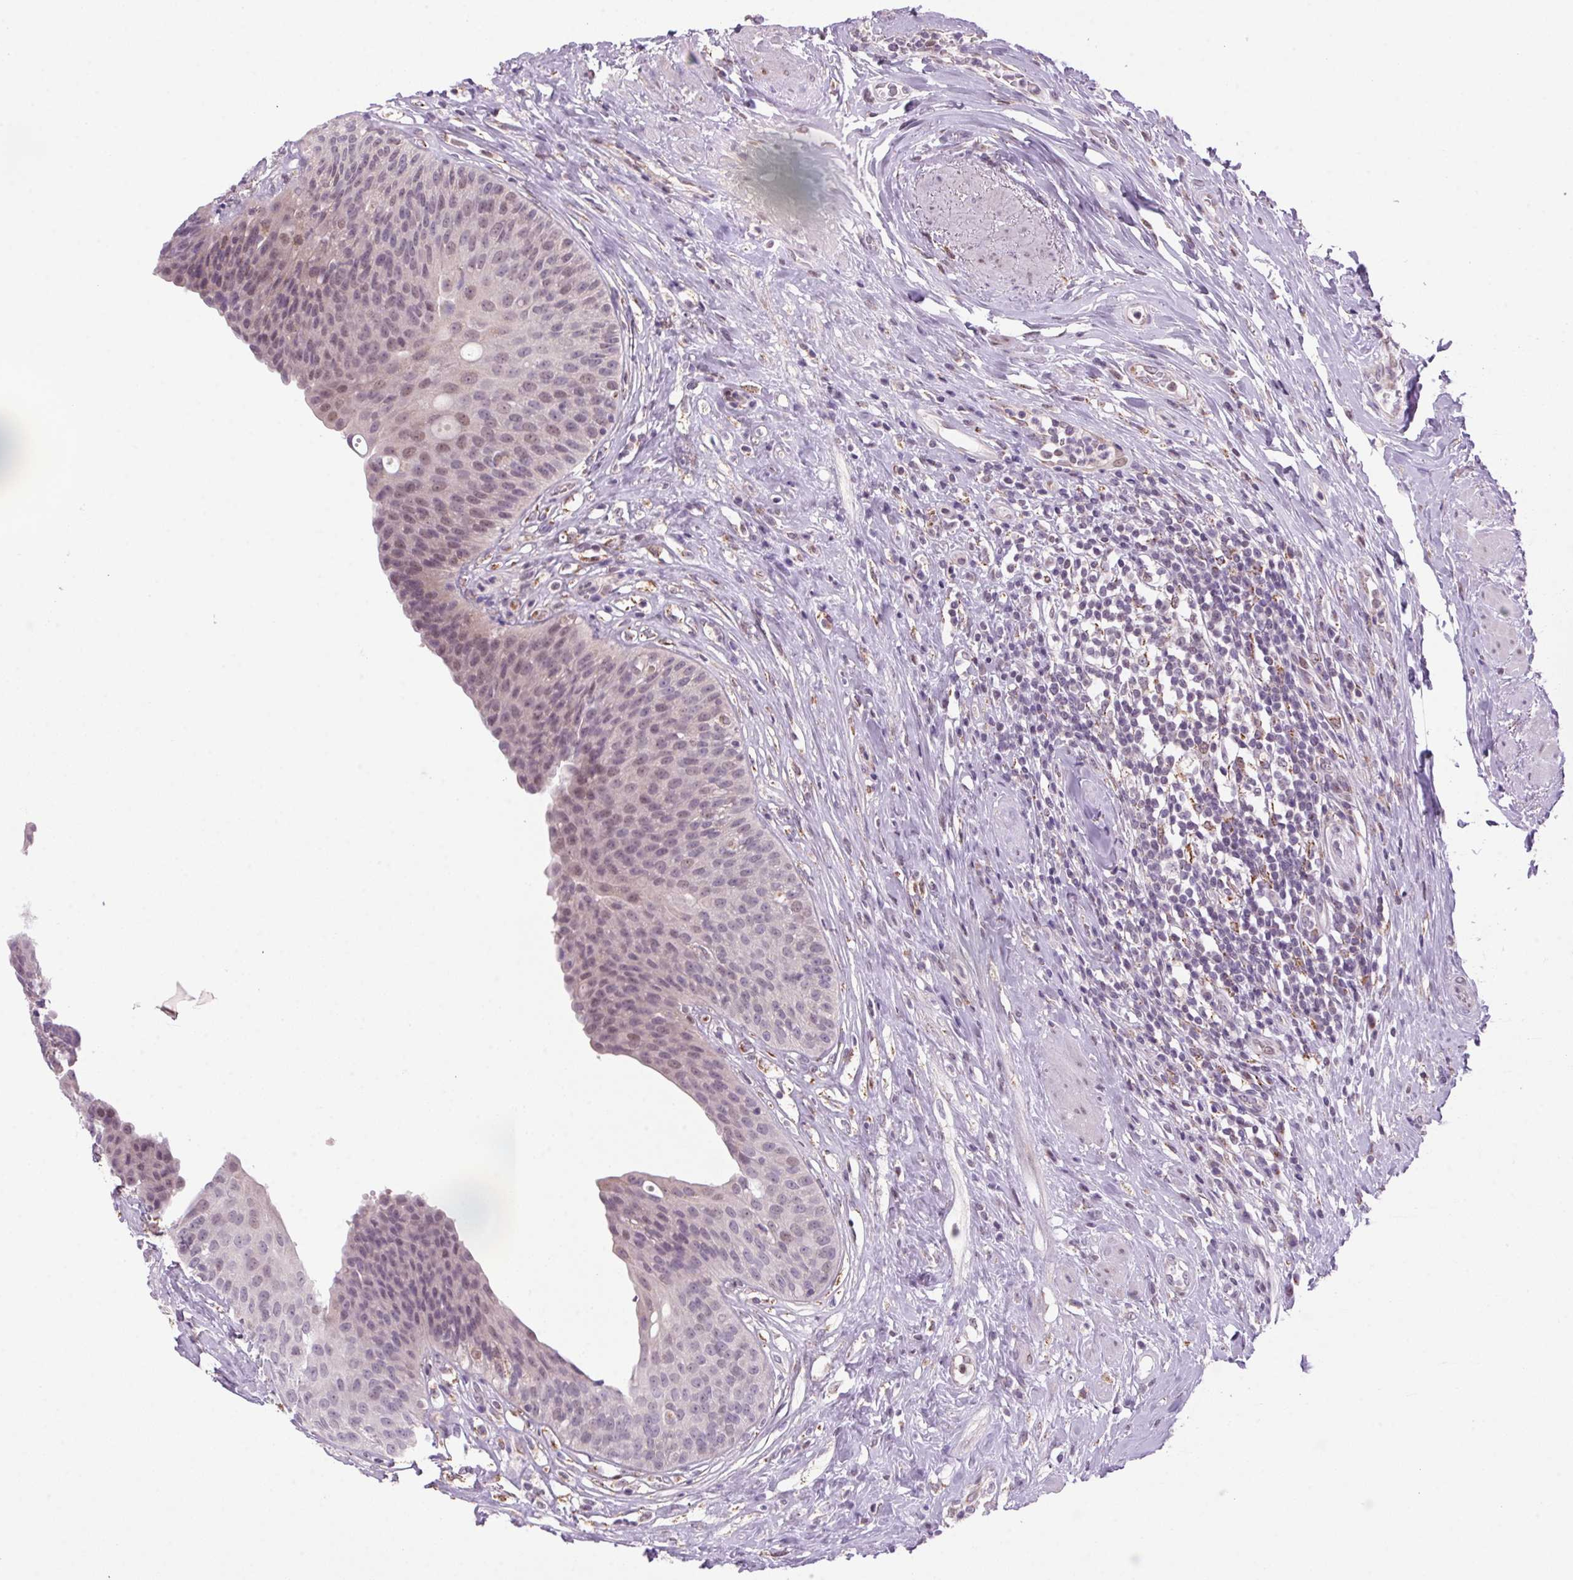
{"staining": {"intensity": "weak", "quantity": "<25%", "location": "cytoplasmic/membranous,nuclear"}, "tissue": "urinary bladder", "cell_type": "Urothelial cells", "image_type": "normal", "snomed": [{"axis": "morphology", "description": "Normal tissue, NOS"}, {"axis": "topography", "description": "Urinary bladder"}], "caption": "This is a photomicrograph of immunohistochemistry (IHC) staining of normal urinary bladder, which shows no positivity in urothelial cells.", "gene": "AKR1E2", "patient": {"sex": "female", "age": 56}}